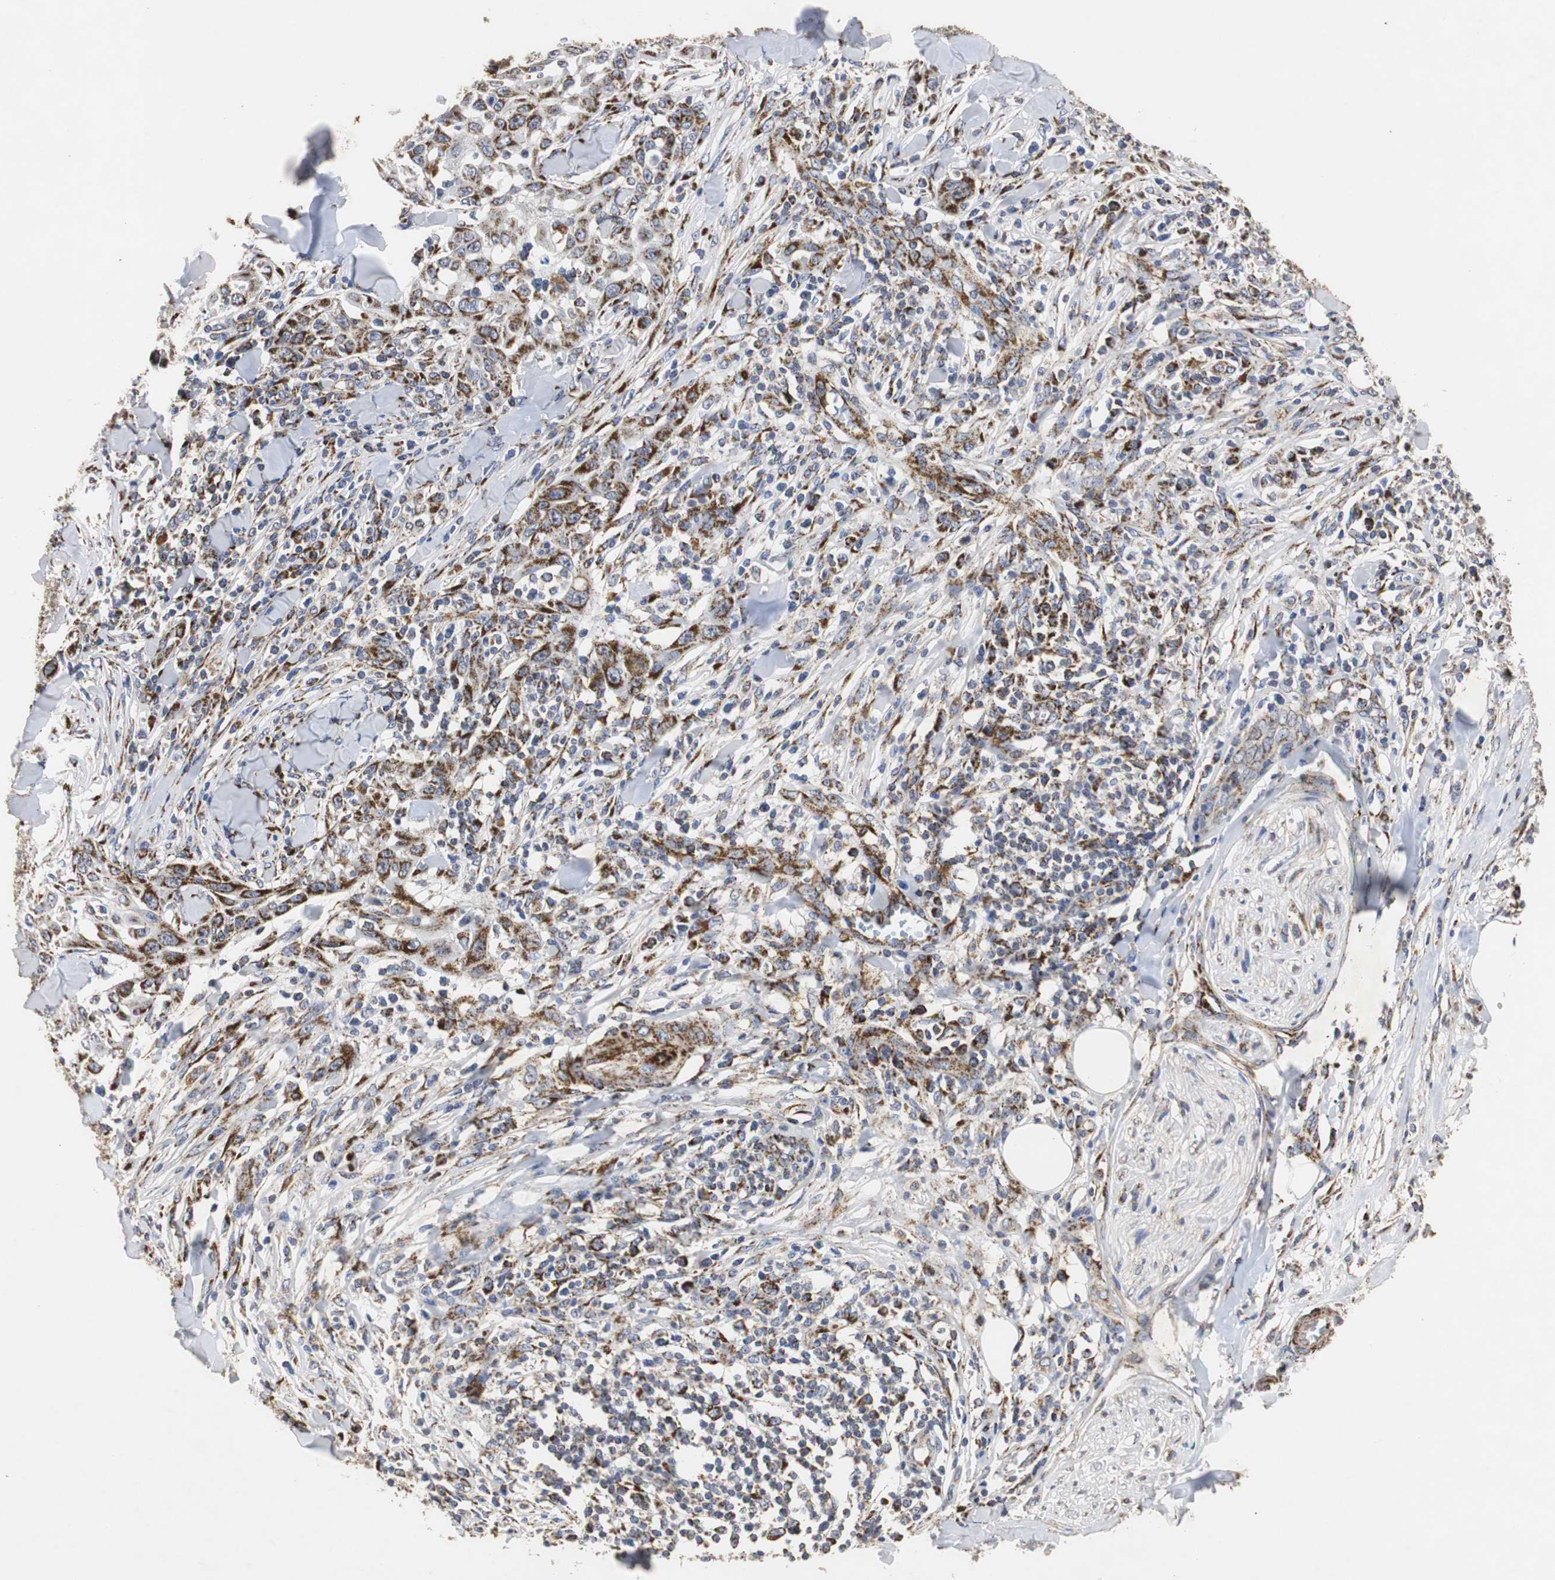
{"staining": {"intensity": "strong", "quantity": ">75%", "location": "cytoplasmic/membranous"}, "tissue": "skin cancer", "cell_type": "Tumor cells", "image_type": "cancer", "snomed": [{"axis": "morphology", "description": "Squamous cell carcinoma, NOS"}, {"axis": "topography", "description": "Skin"}], "caption": "The photomicrograph displays staining of skin cancer, revealing strong cytoplasmic/membranous protein expression (brown color) within tumor cells. The protein is shown in brown color, while the nuclei are stained blue.", "gene": "HSD17B10", "patient": {"sex": "male", "age": 24}}